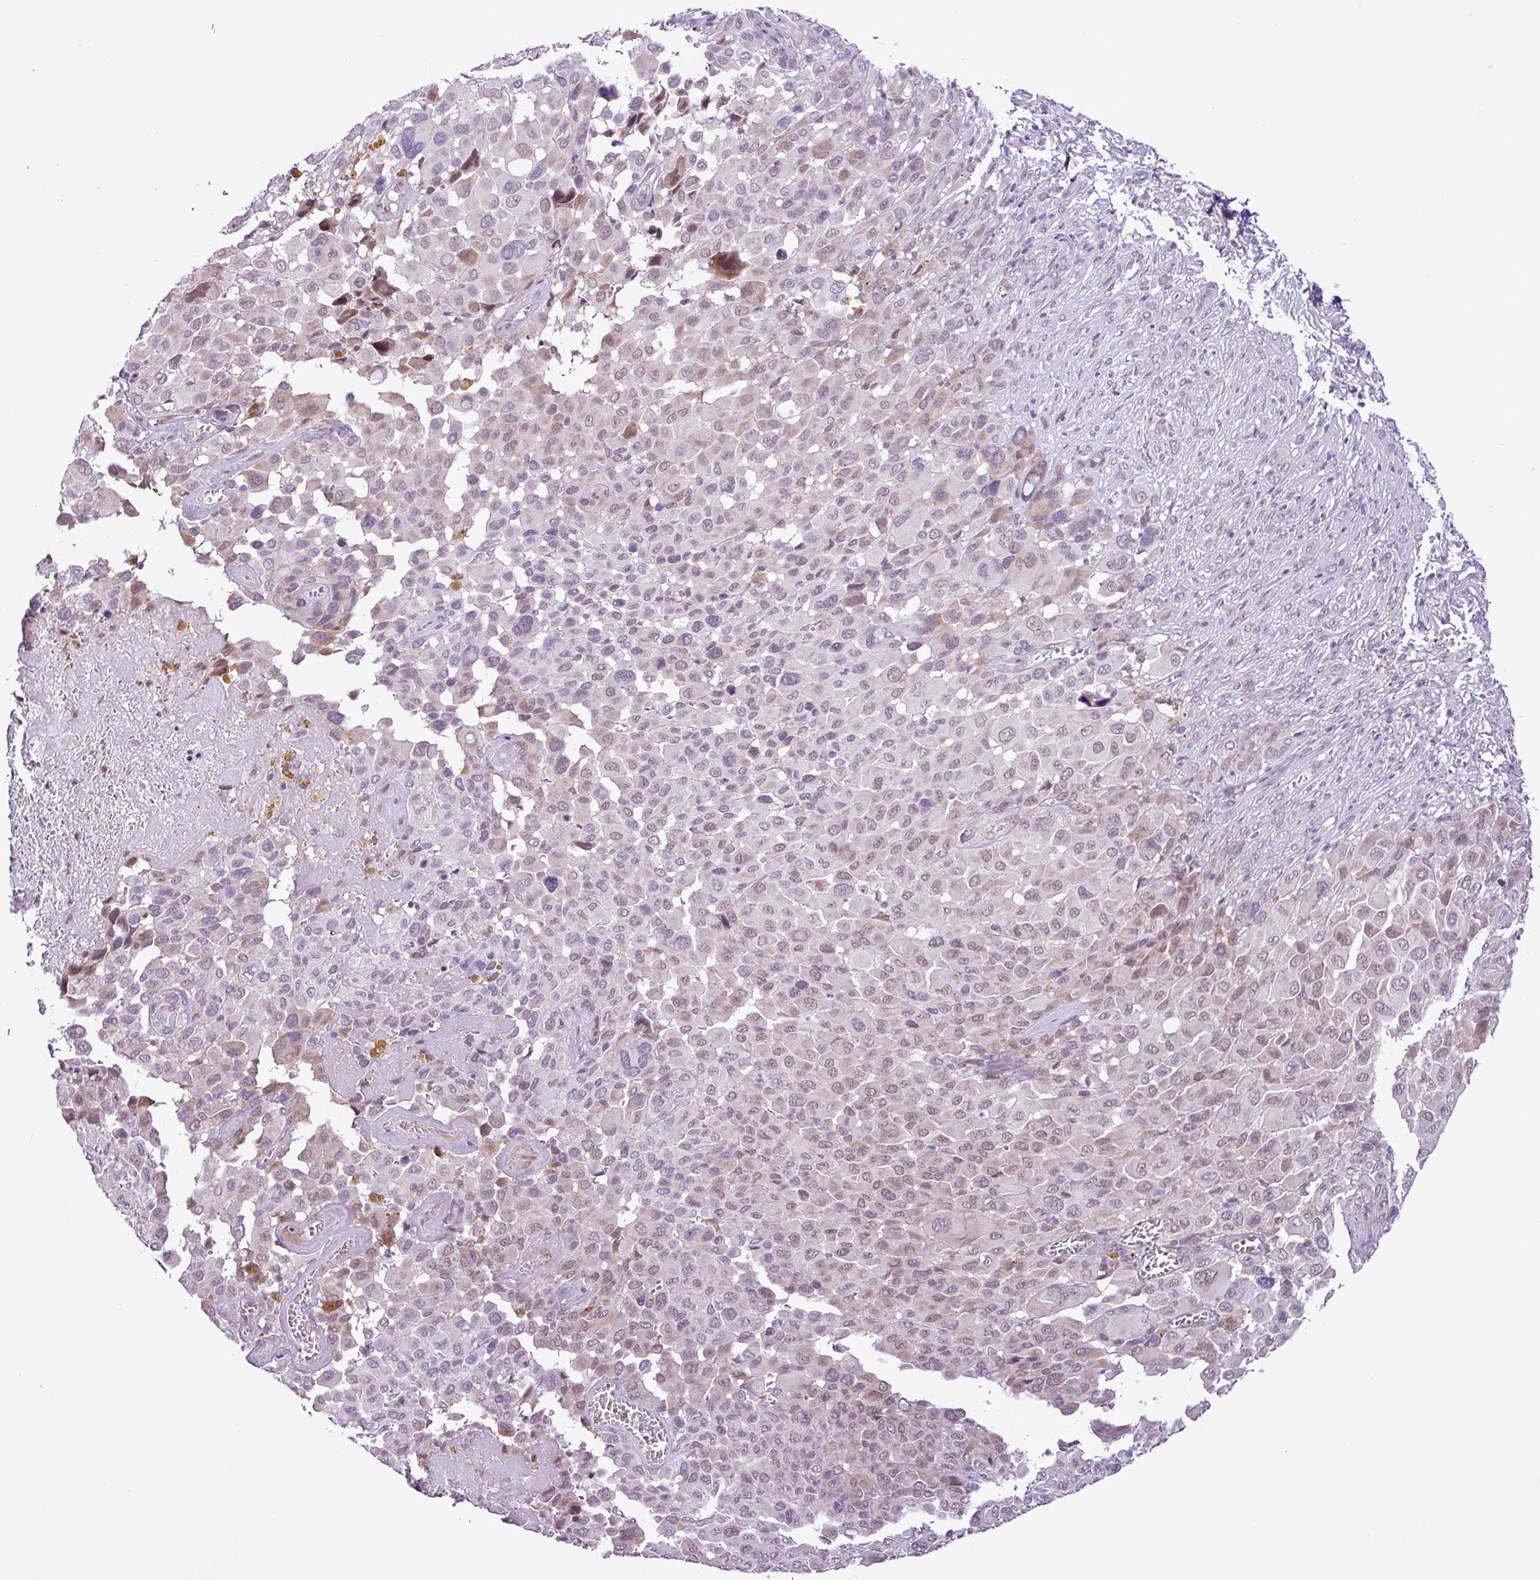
{"staining": {"intensity": "moderate", "quantity": "25%-75%", "location": "nuclear"}, "tissue": "melanoma", "cell_type": "Tumor cells", "image_type": "cancer", "snomed": [{"axis": "morphology", "description": "Malignant melanoma, NOS"}, {"axis": "topography", "description": "Skin of trunk"}], "caption": "A photomicrograph of malignant melanoma stained for a protein demonstrates moderate nuclear brown staining in tumor cells.", "gene": "ZNF354A", "patient": {"sex": "male", "age": 71}}